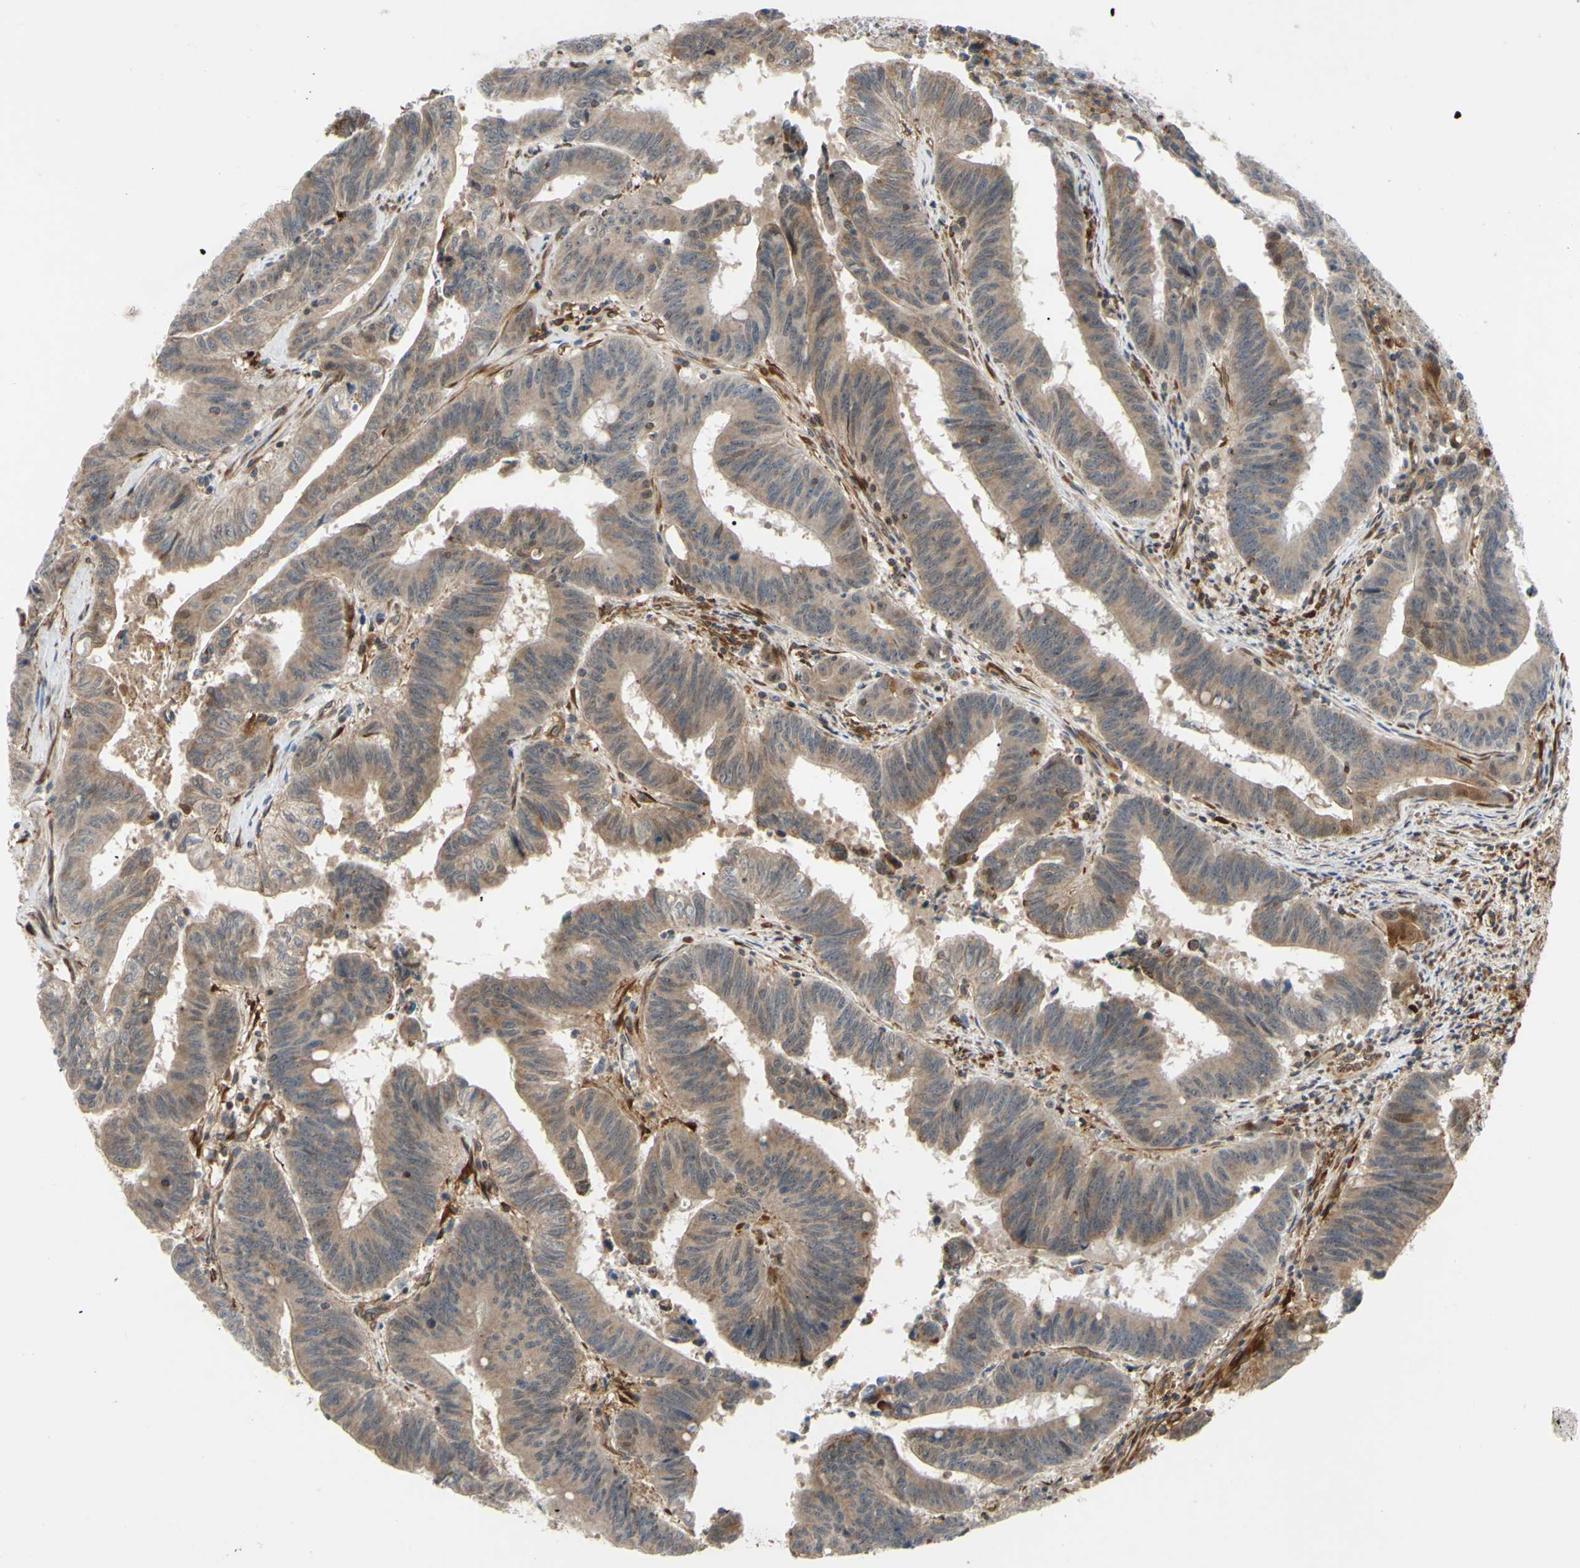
{"staining": {"intensity": "moderate", "quantity": ">75%", "location": "cytoplasmic/membranous"}, "tissue": "colorectal cancer", "cell_type": "Tumor cells", "image_type": "cancer", "snomed": [{"axis": "morphology", "description": "Adenocarcinoma, NOS"}, {"axis": "topography", "description": "Colon"}], "caption": "Immunohistochemistry of human colorectal cancer (adenocarcinoma) exhibits medium levels of moderate cytoplasmic/membranous positivity in approximately >75% of tumor cells. (Stains: DAB (3,3'-diaminobenzidine) in brown, nuclei in blue, Microscopy: brightfield microscopy at high magnification).", "gene": "PRAF2", "patient": {"sex": "male", "age": 45}}